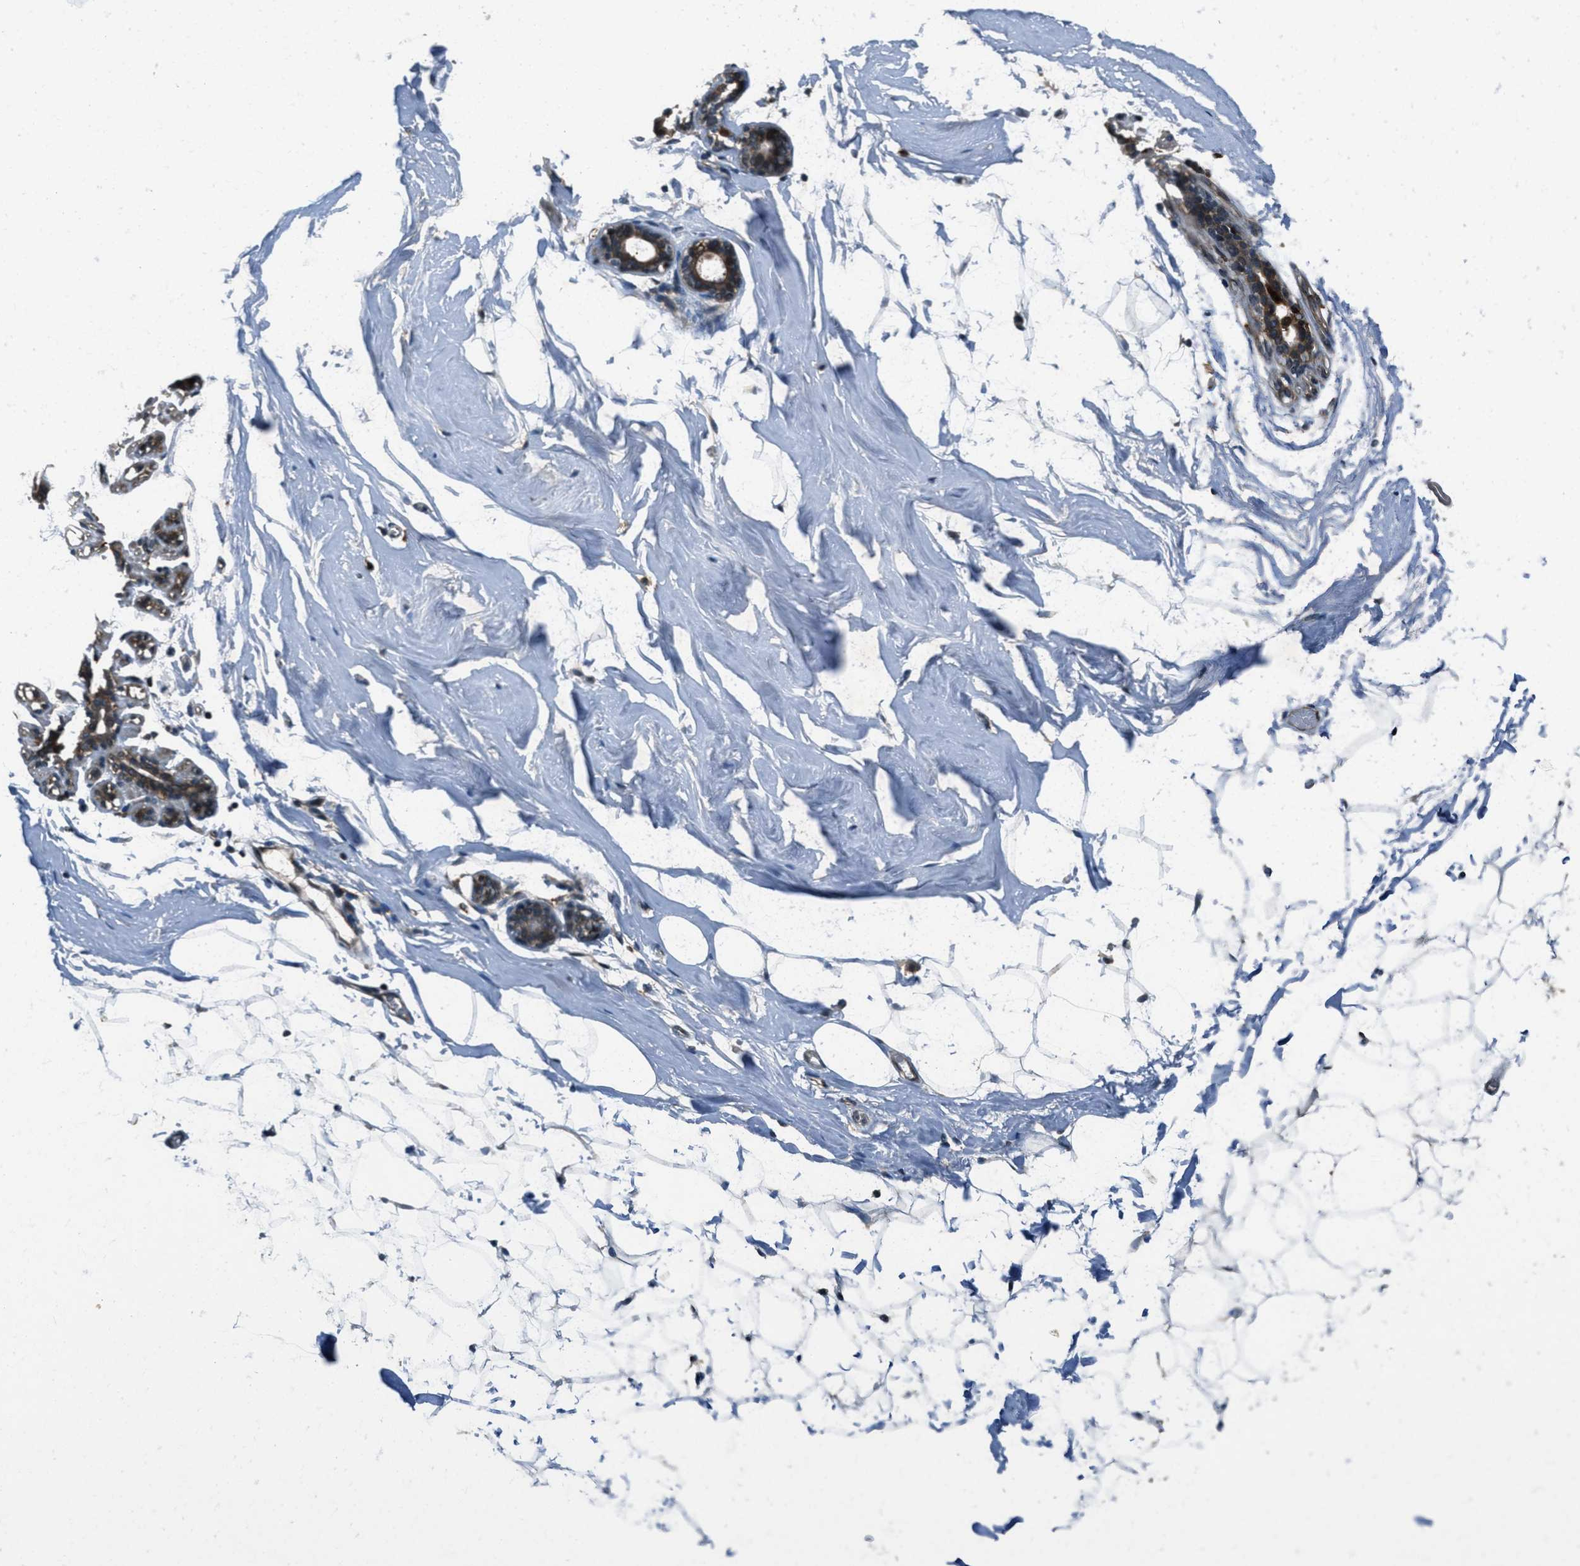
{"staining": {"intensity": "negative", "quantity": "none", "location": "none"}, "tissue": "adipose tissue", "cell_type": "Adipocytes", "image_type": "normal", "snomed": [{"axis": "morphology", "description": "Normal tissue, NOS"}, {"axis": "topography", "description": "Breast"}, {"axis": "topography", "description": "Soft tissue"}], "caption": "The histopathology image exhibits no significant positivity in adipocytes of adipose tissue. The staining was performed using DAB (3,3'-diaminobenzidine) to visualize the protein expression in brown, while the nuclei were stained in blue with hematoxylin (Magnification: 20x).", "gene": "EPSTI1", "patient": {"sex": "female", "age": 75}}